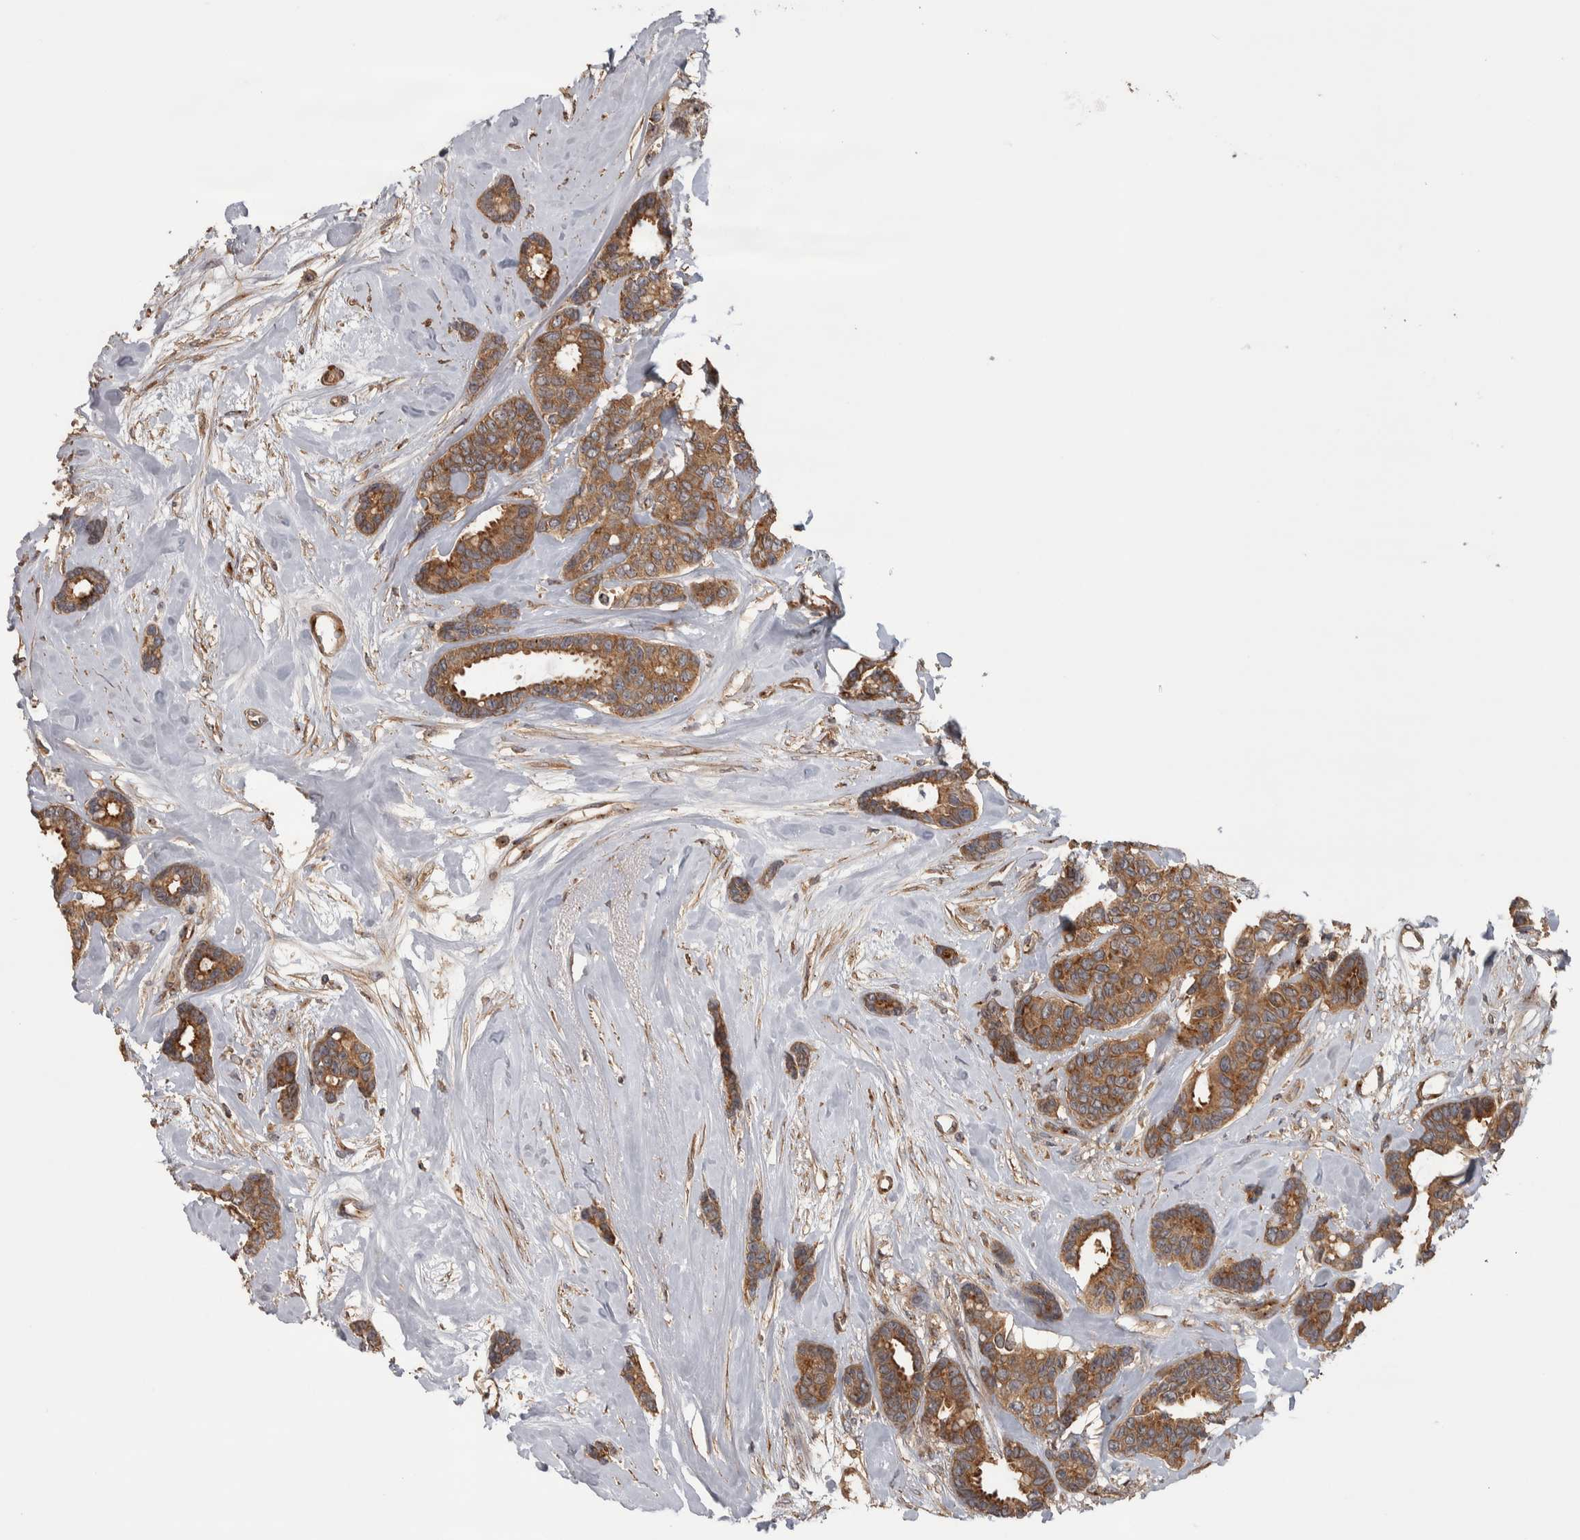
{"staining": {"intensity": "moderate", "quantity": ">75%", "location": "cytoplasmic/membranous"}, "tissue": "breast cancer", "cell_type": "Tumor cells", "image_type": "cancer", "snomed": [{"axis": "morphology", "description": "Duct carcinoma"}, {"axis": "topography", "description": "Breast"}], "caption": "Tumor cells exhibit medium levels of moderate cytoplasmic/membranous positivity in approximately >75% of cells in breast cancer (invasive ductal carcinoma).", "gene": "IFRD1", "patient": {"sex": "female", "age": 87}}